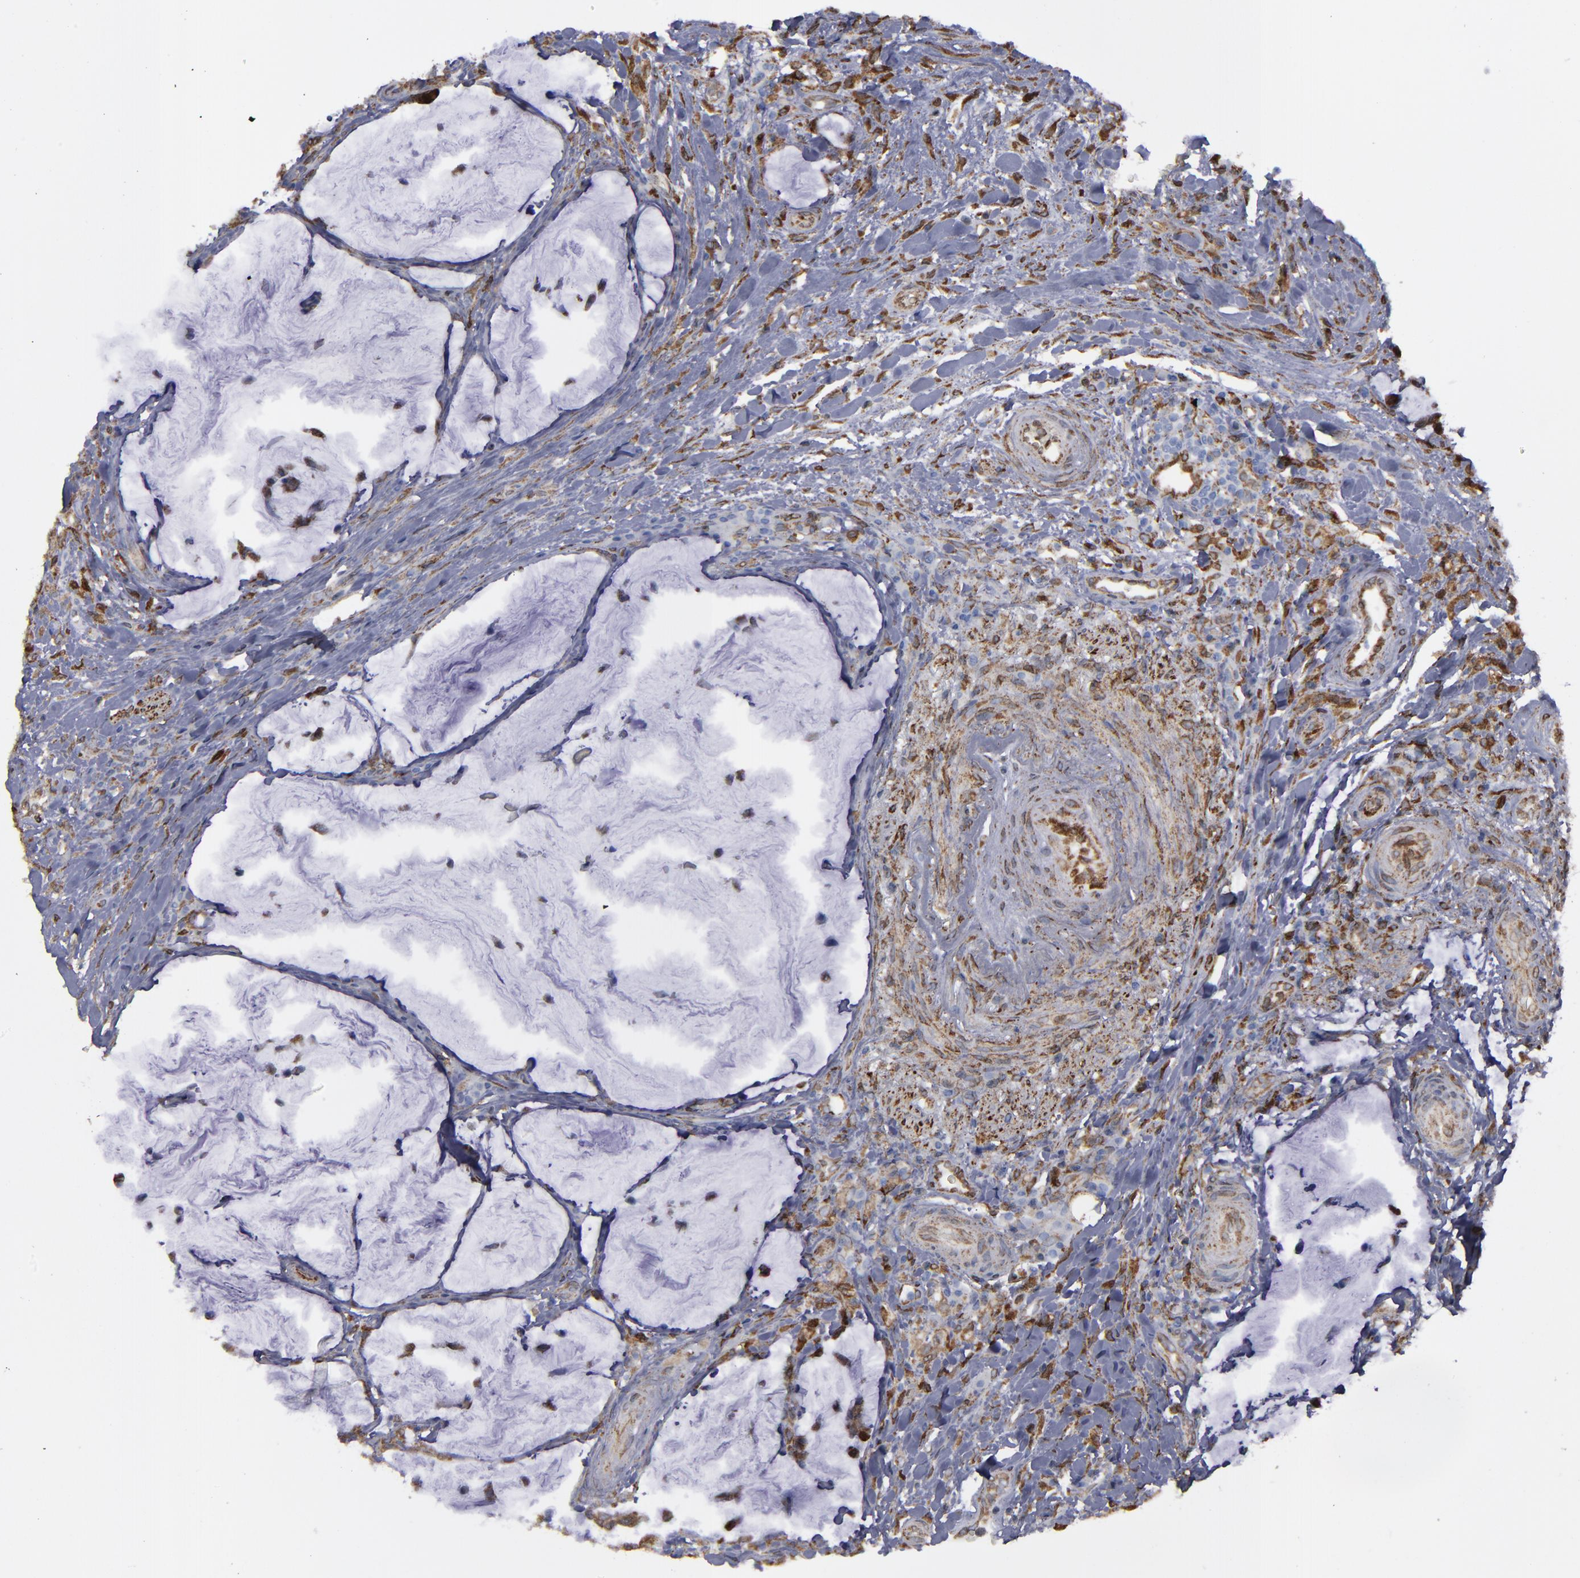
{"staining": {"intensity": "strong", "quantity": ">75%", "location": "cytoplasmic/membranous"}, "tissue": "colorectal cancer", "cell_type": "Tumor cells", "image_type": "cancer", "snomed": [{"axis": "morphology", "description": "Adenocarcinoma, NOS"}, {"axis": "topography", "description": "Rectum"}], "caption": "A high-resolution histopathology image shows IHC staining of colorectal cancer, which exhibits strong cytoplasmic/membranous staining in approximately >75% of tumor cells.", "gene": "ERLIN2", "patient": {"sex": "female", "age": 71}}